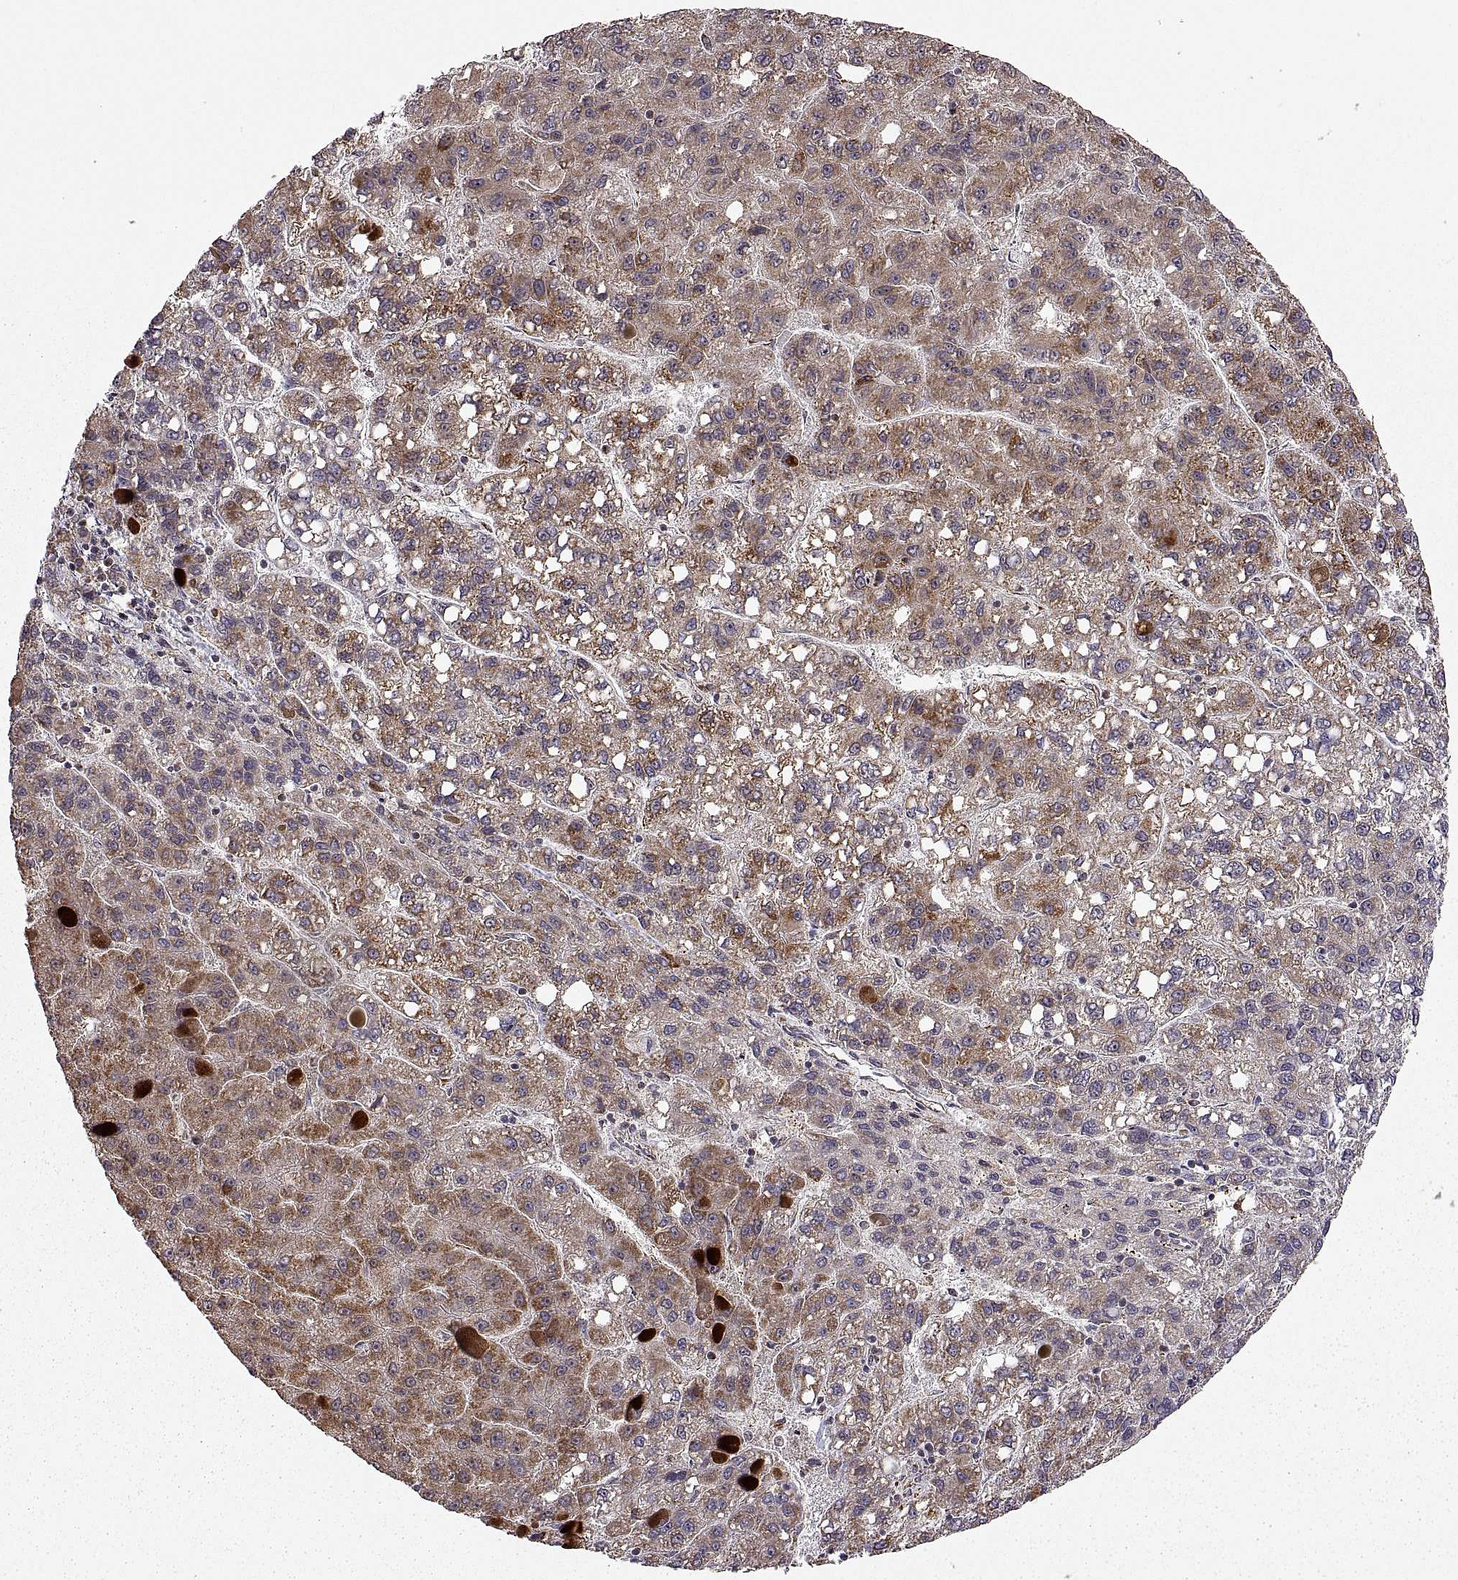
{"staining": {"intensity": "moderate", "quantity": ">75%", "location": "cytoplasmic/membranous"}, "tissue": "liver cancer", "cell_type": "Tumor cells", "image_type": "cancer", "snomed": [{"axis": "morphology", "description": "Carcinoma, Hepatocellular, NOS"}, {"axis": "topography", "description": "Liver"}], "caption": "Immunohistochemistry (IHC) photomicrograph of liver hepatocellular carcinoma stained for a protein (brown), which reveals medium levels of moderate cytoplasmic/membranous positivity in approximately >75% of tumor cells.", "gene": "MANBAL", "patient": {"sex": "female", "age": 82}}